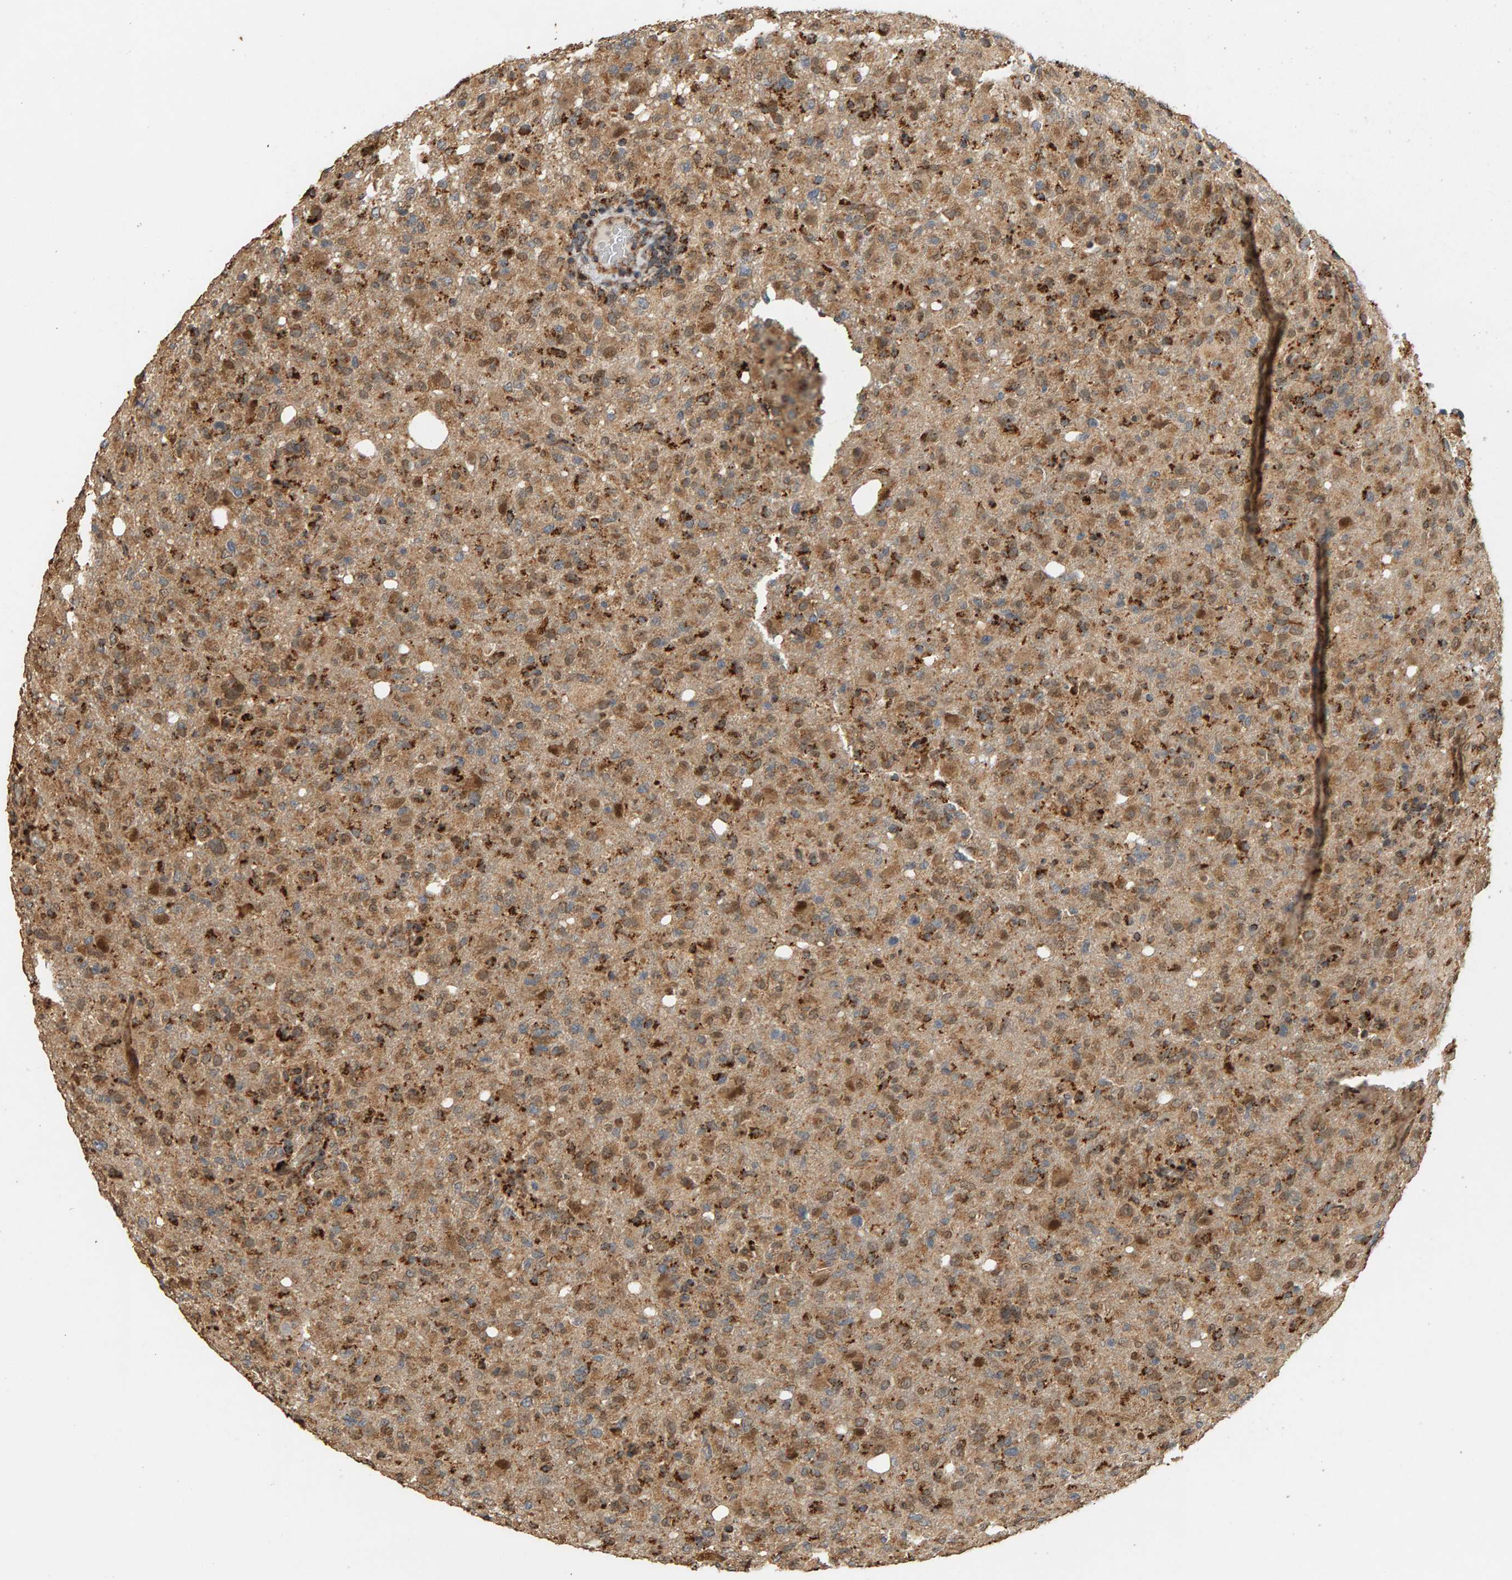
{"staining": {"intensity": "moderate", "quantity": ">75%", "location": "cytoplasmic/membranous,nuclear"}, "tissue": "glioma", "cell_type": "Tumor cells", "image_type": "cancer", "snomed": [{"axis": "morphology", "description": "Glioma, malignant, High grade"}, {"axis": "topography", "description": "Brain"}], "caption": "Glioma stained for a protein displays moderate cytoplasmic/membranous and nuclear positivity in tumor cells.", "gene": "GSTK1", "patient": {"sex": "female", "age": 57}}